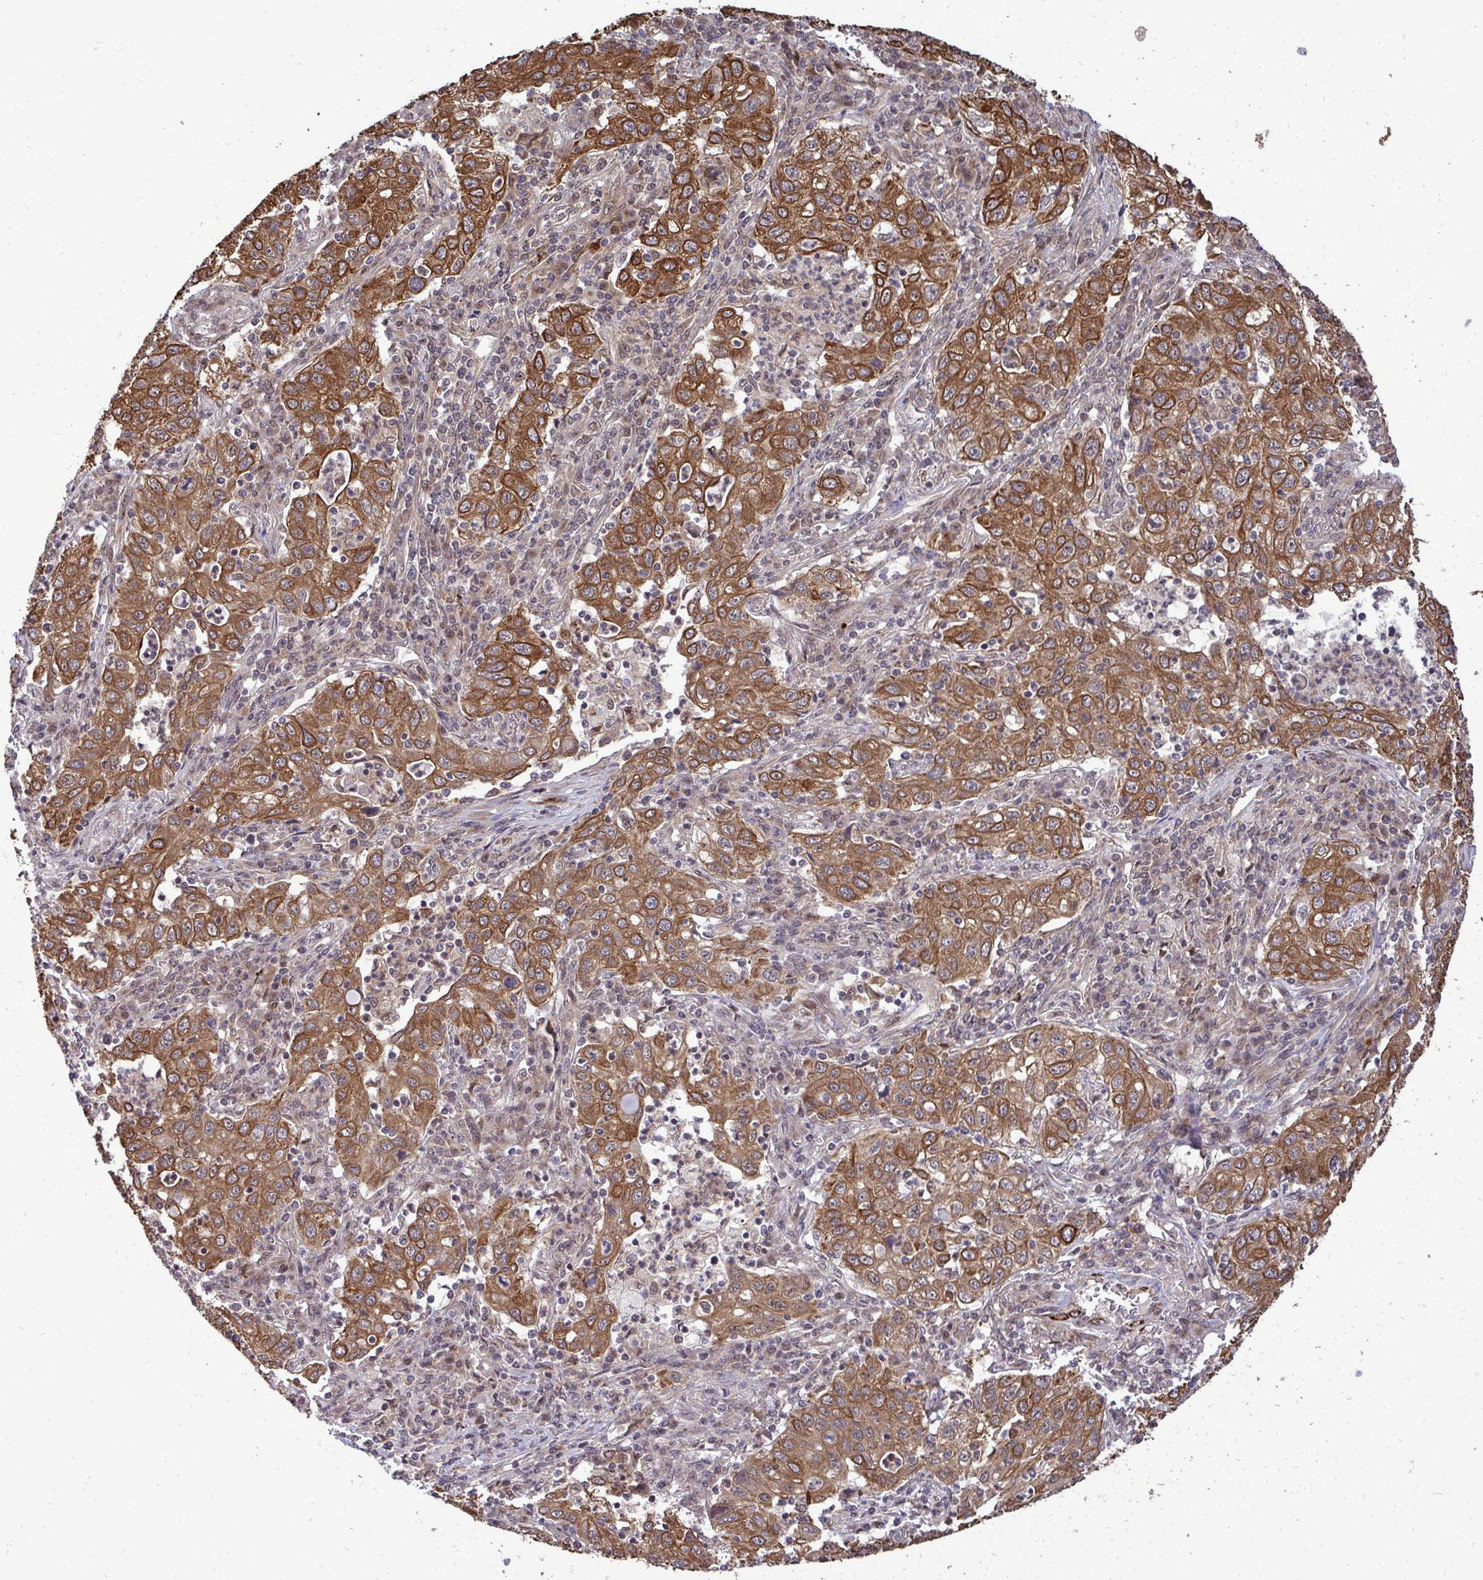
{"staining": {"intensity": "strong", "quantity": ">75%", "location": "cytoplasmic/membranous"}, "tissue": "lung cancer", "cell_type": "Tumor cells", "image_type": "cancer", "snomed": [{"axis": "morphology", "description": "Squamous cell carcinoma, NOS"}, {"axis": "topography", "description": "Lung"}], "caption": "There is high levels of strong cytoplasmic/membranous expression in tumor cells of lung cancer, as demonstrated by immunohistochemical staining (brown color).", "gene": "TRIM44", "patient": {"sex": "male", "age": 71}}